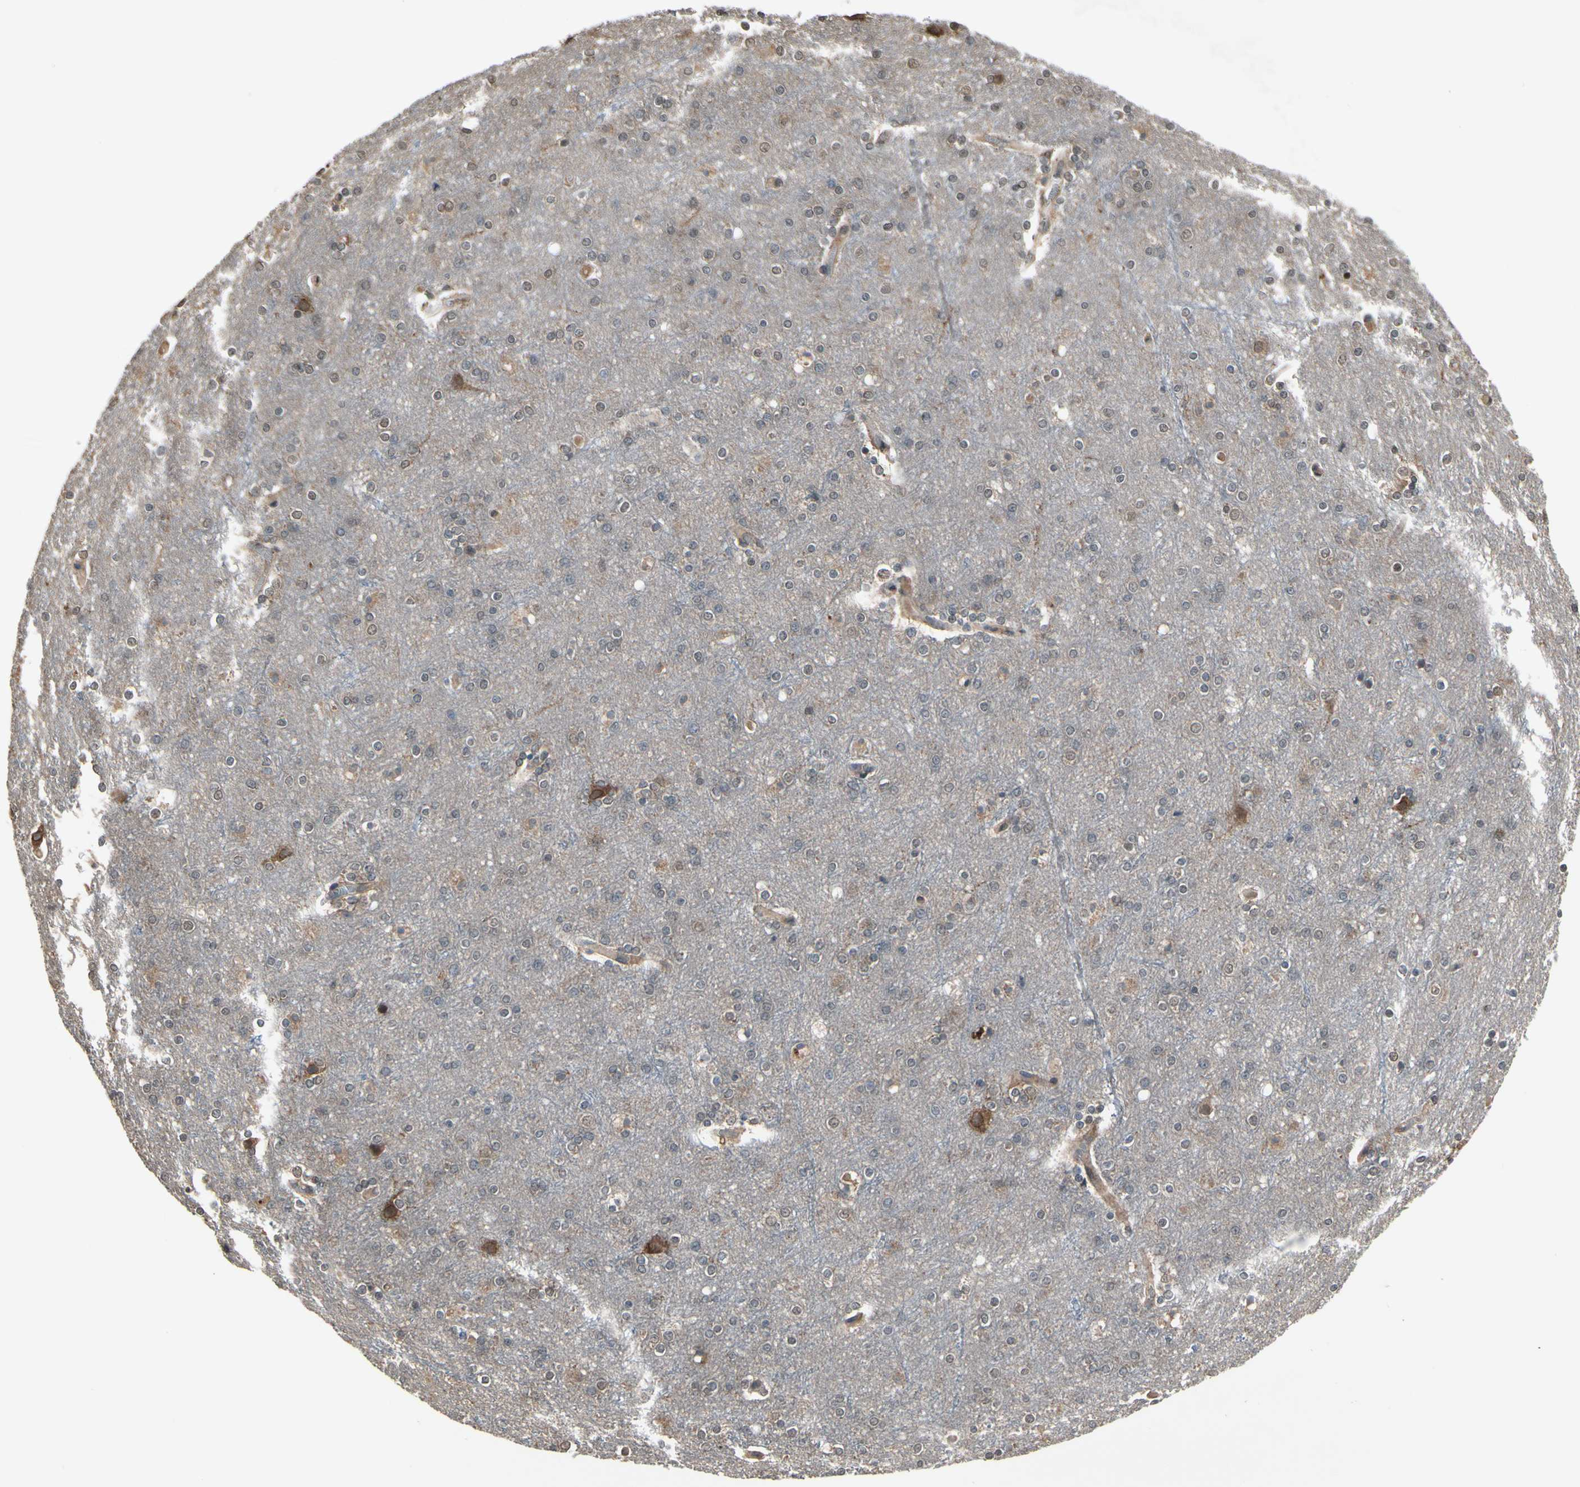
{"staining": {"intensity": "moderate", "quantity": "25%-75%", "location": "cytoplasmic/membranous"}, "tissue": "cerebral cortex", "cell_type": "Endothelial cells", "image_type": "normal", "snomed": [{"axis": "morphology", "description": "Normal tissue, NOS"}, {"axis": "topography", "description": "Cerebral cortex"}], "caption": "The histopathology image demonstrates staining of normal cerebral cortex, revealing moderate cytoplasmic/membranous protein staining (brown color) within endothelial cells.", "gene": "PNPLA7", "patient": {"sex": "female", "age": 54}}